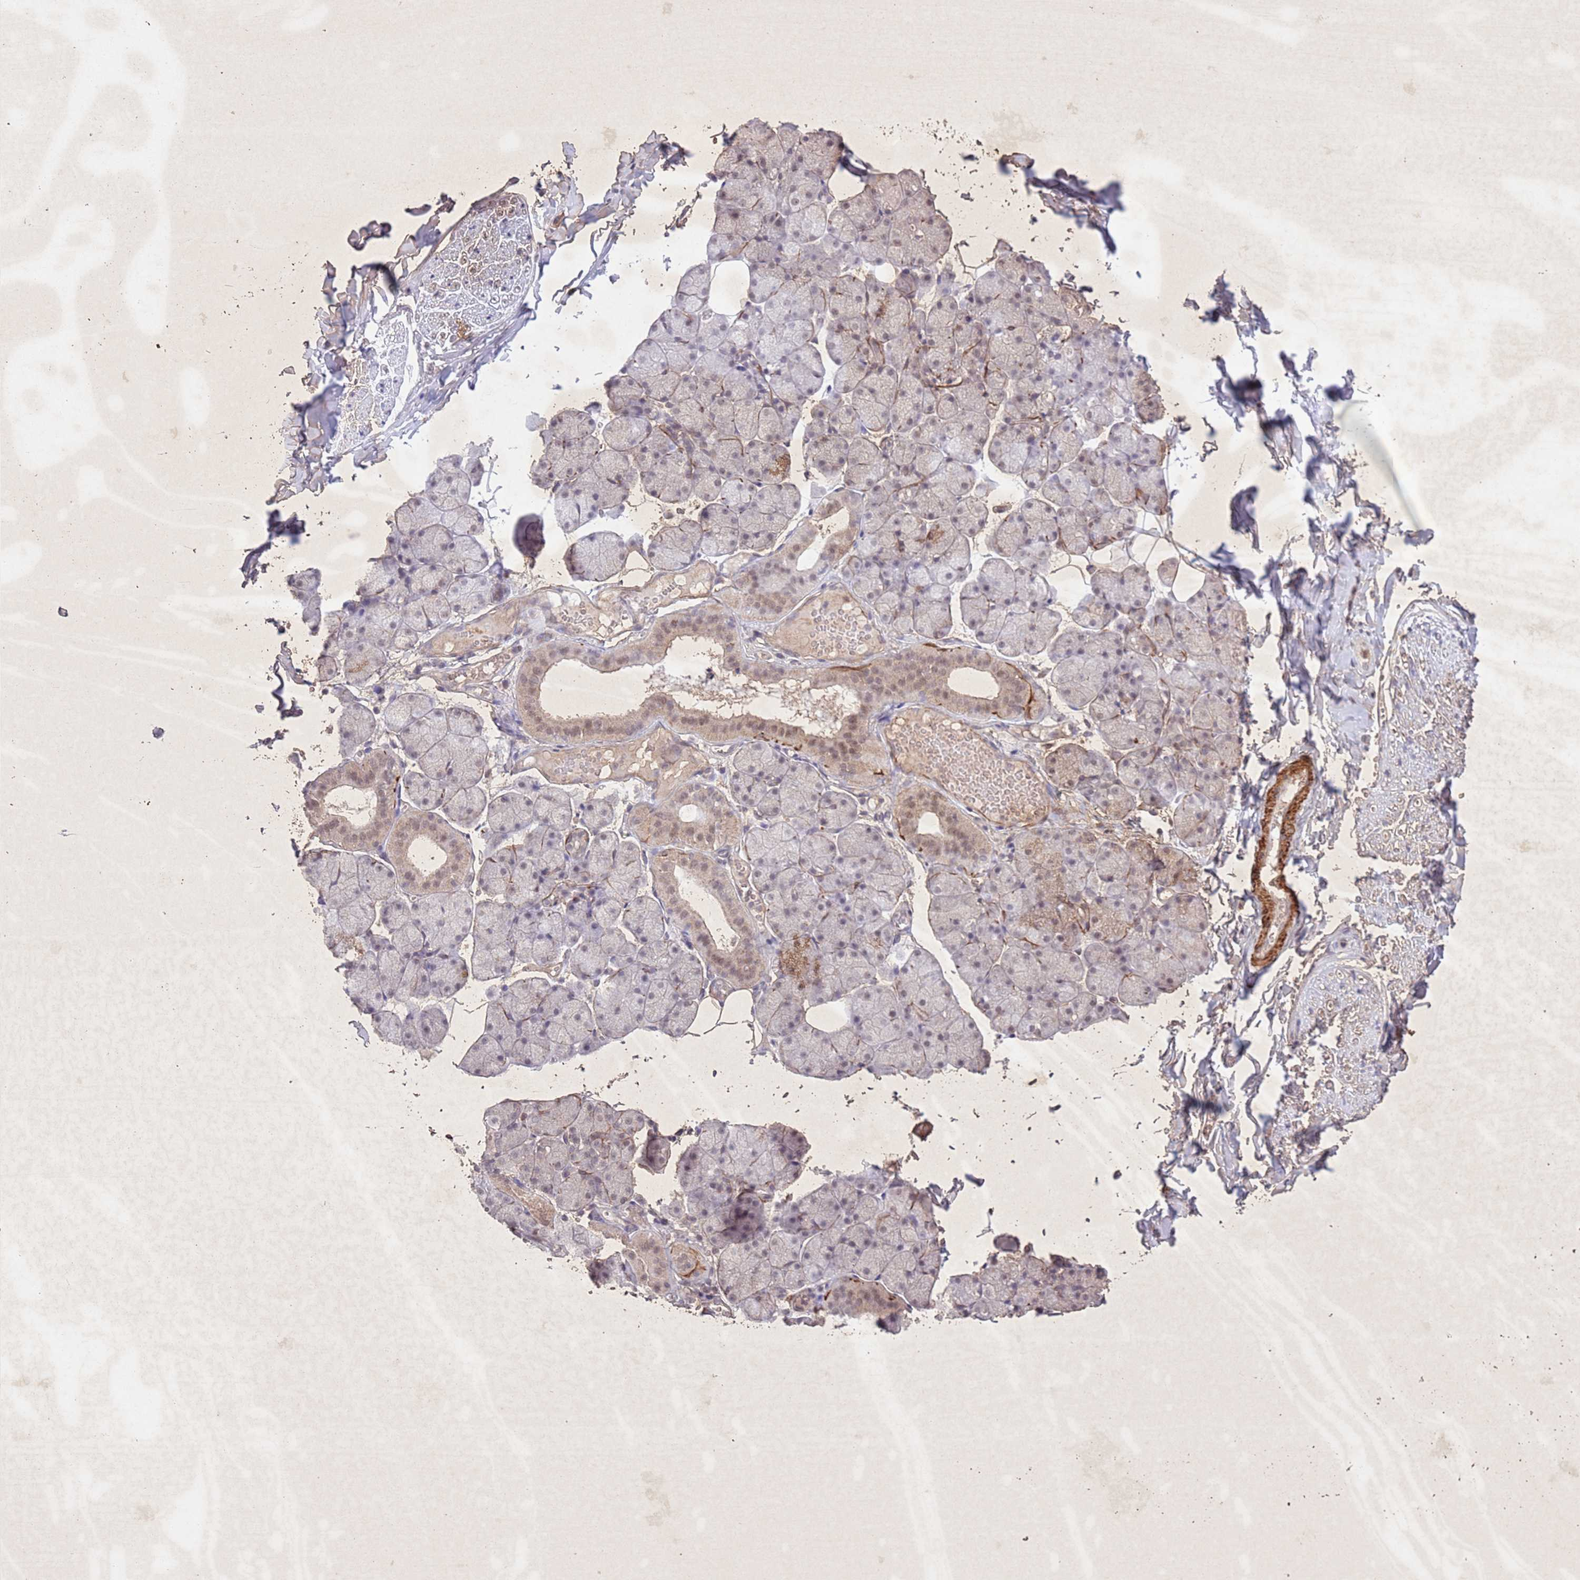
{"staining": {"intensity": "negative", "quantity": "none", "location": "none"}, "tissue": "adipose tissue", "cell_type": "Adipocytes", "image_type": "normal", "snomed": [{"axis": "morphology", "description": "Normal tissue, NOS"}, {"axis": "topography", "description": "Salivary gland"}, {"axis": "topography", "description": "Peripheral nerve tissue"}], "caption": "Adipocytes are negative for brown protein staining in unremarkable adipose tissue. (DAB (3,3'-diaminobenzidine) IHC visualized using brightfield microscopy, high magnification).", "gene": "CCNI", "patient": {"sex": "male", "age": 38}}